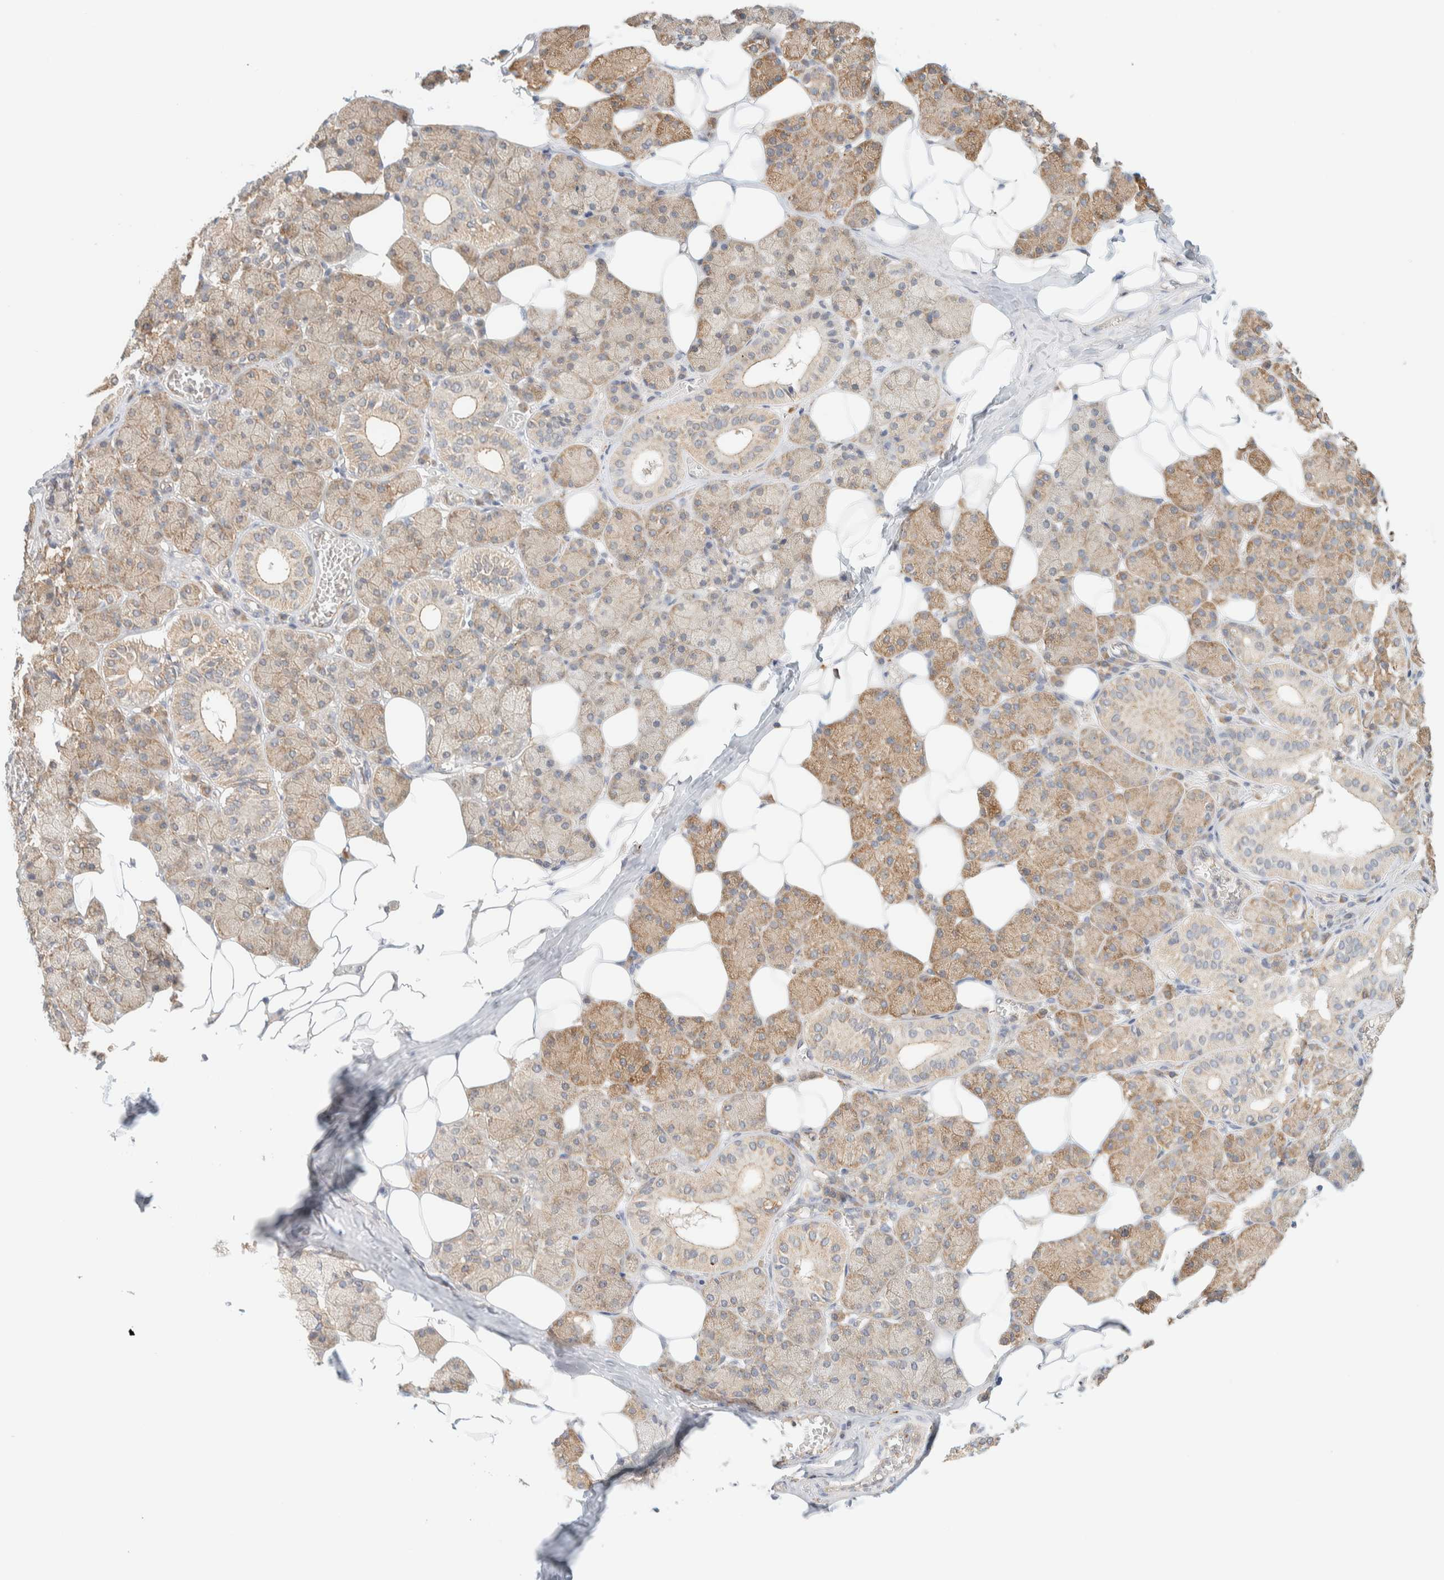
{"staining": {"intensity": "weak", "quantity": ">75%", "location": "cytoplasmic/membranous"}, "tissue": "salivary gland", "cell_type": "Glandular cells", "image_type": "normal", "snomed": [{"axis": "morphology", "description": "Normal tissue, NOS"}, {"axis": "topography", "description": "Salivary gland"}], "caption": "Immunohistochemistry (DAB) staining of benign salivary gland demonstrates weak cytoplasmic/membranous protein expression in approximately >75% of glandular cells. (DAB (3,3'-diaminobenzidine) IHC, brown staining for protein, blue staining for nuclei).", "gene": "TBC1D8B", "patient": {"sex": "female", "age": 33}}